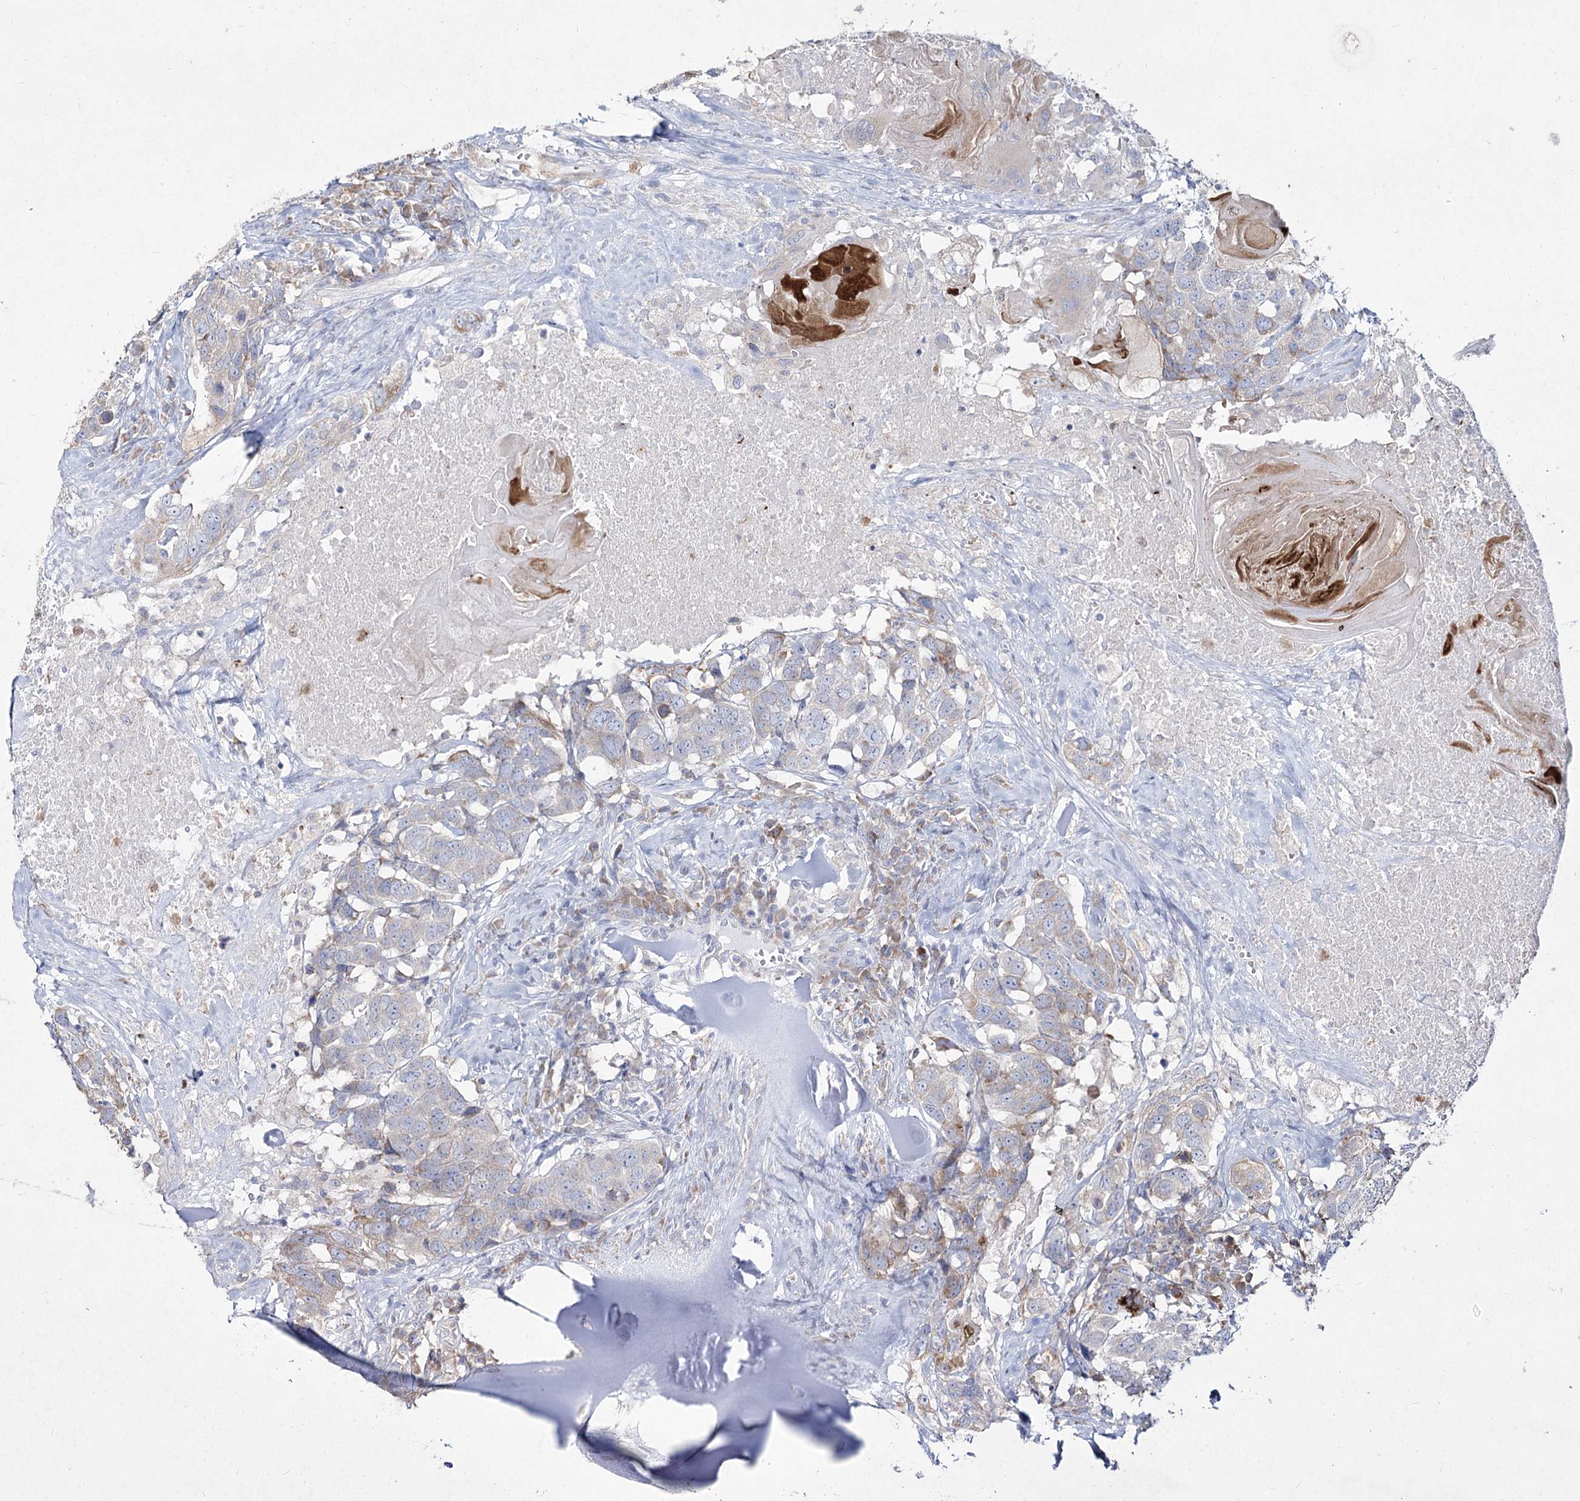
{"staining": {"intensity": "negative", "quantity": "none", "location": "none"}, "tissue": "head and neck cancer", "cell_type": "Tumor cells", "image_type": "cancer", "snomed": [{"axis": "morphology", "description": "Squamous cell carcinoma, NOS"}, {"axis": "topography", "description": "Head-Neck"}], "caption": "An immunohistochemistry photomicrograph of head and neck squamous cell carcinoma is shown. There is no staining in tumor cells of head and neck squamous cell carcinoma.", "gene": "NIPAL4", "patient": {"sex": "male", "age": 66}}